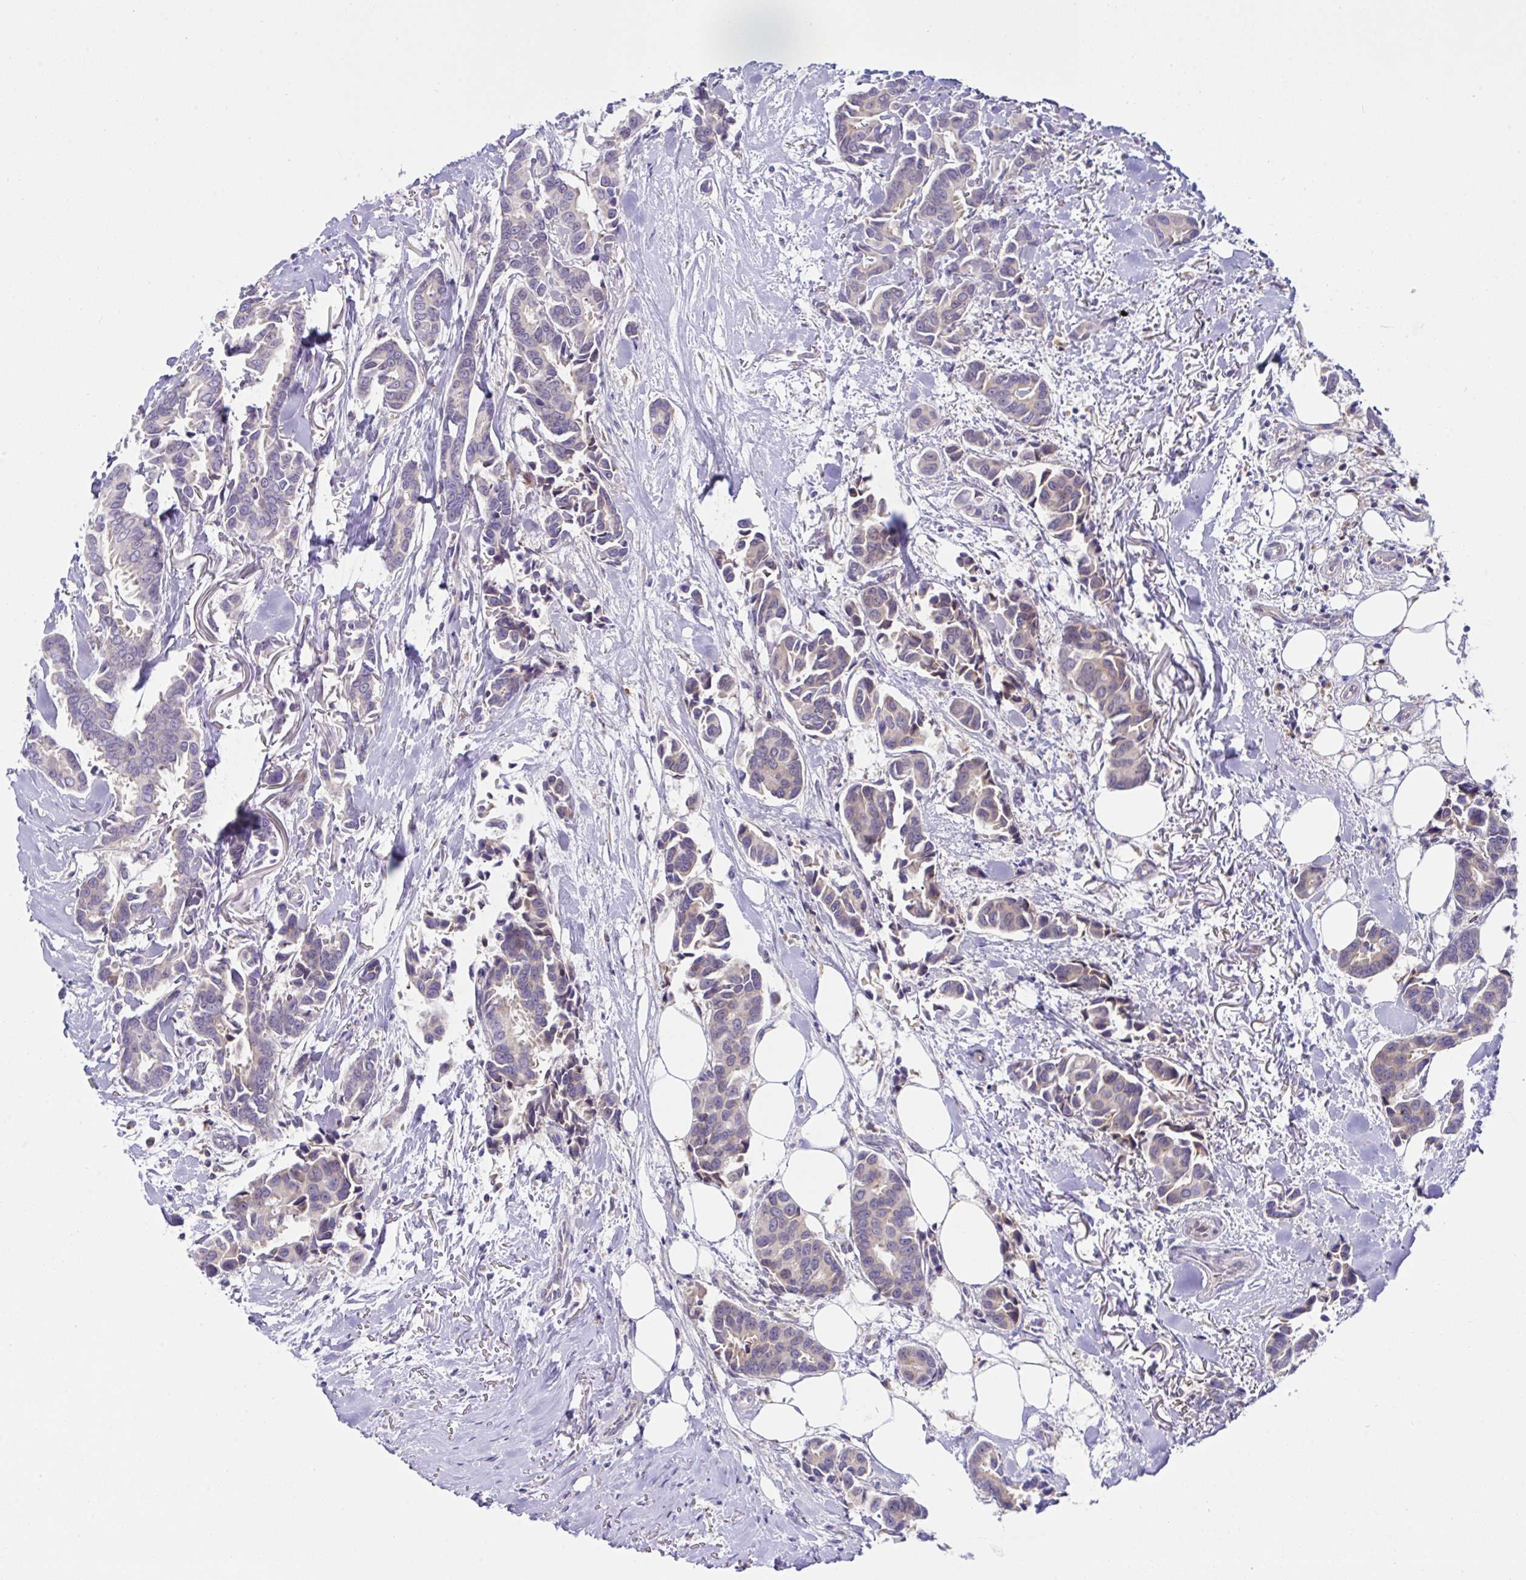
{"staining": {"intensity": "weak", "quantity": "<25%", "location": "cytoplasmic/membranous"}, "tissue": "breast cancer", "cell_type": "Tumor cells", "image_type": "cancer", "snomed": [{"axis": "morphology", "description": "Duct carcinoma"}, {"axis": "topography", "description": "Breast"}], "caption": "A high-resolution image shows immunohistochemistry (IHC) staining of breast cancer (invasive ductal carcinoma), which demonstrates no significant expression in tumor cells.", "gene": "FAU", "patient": {"sex": "female", "age": 73}}